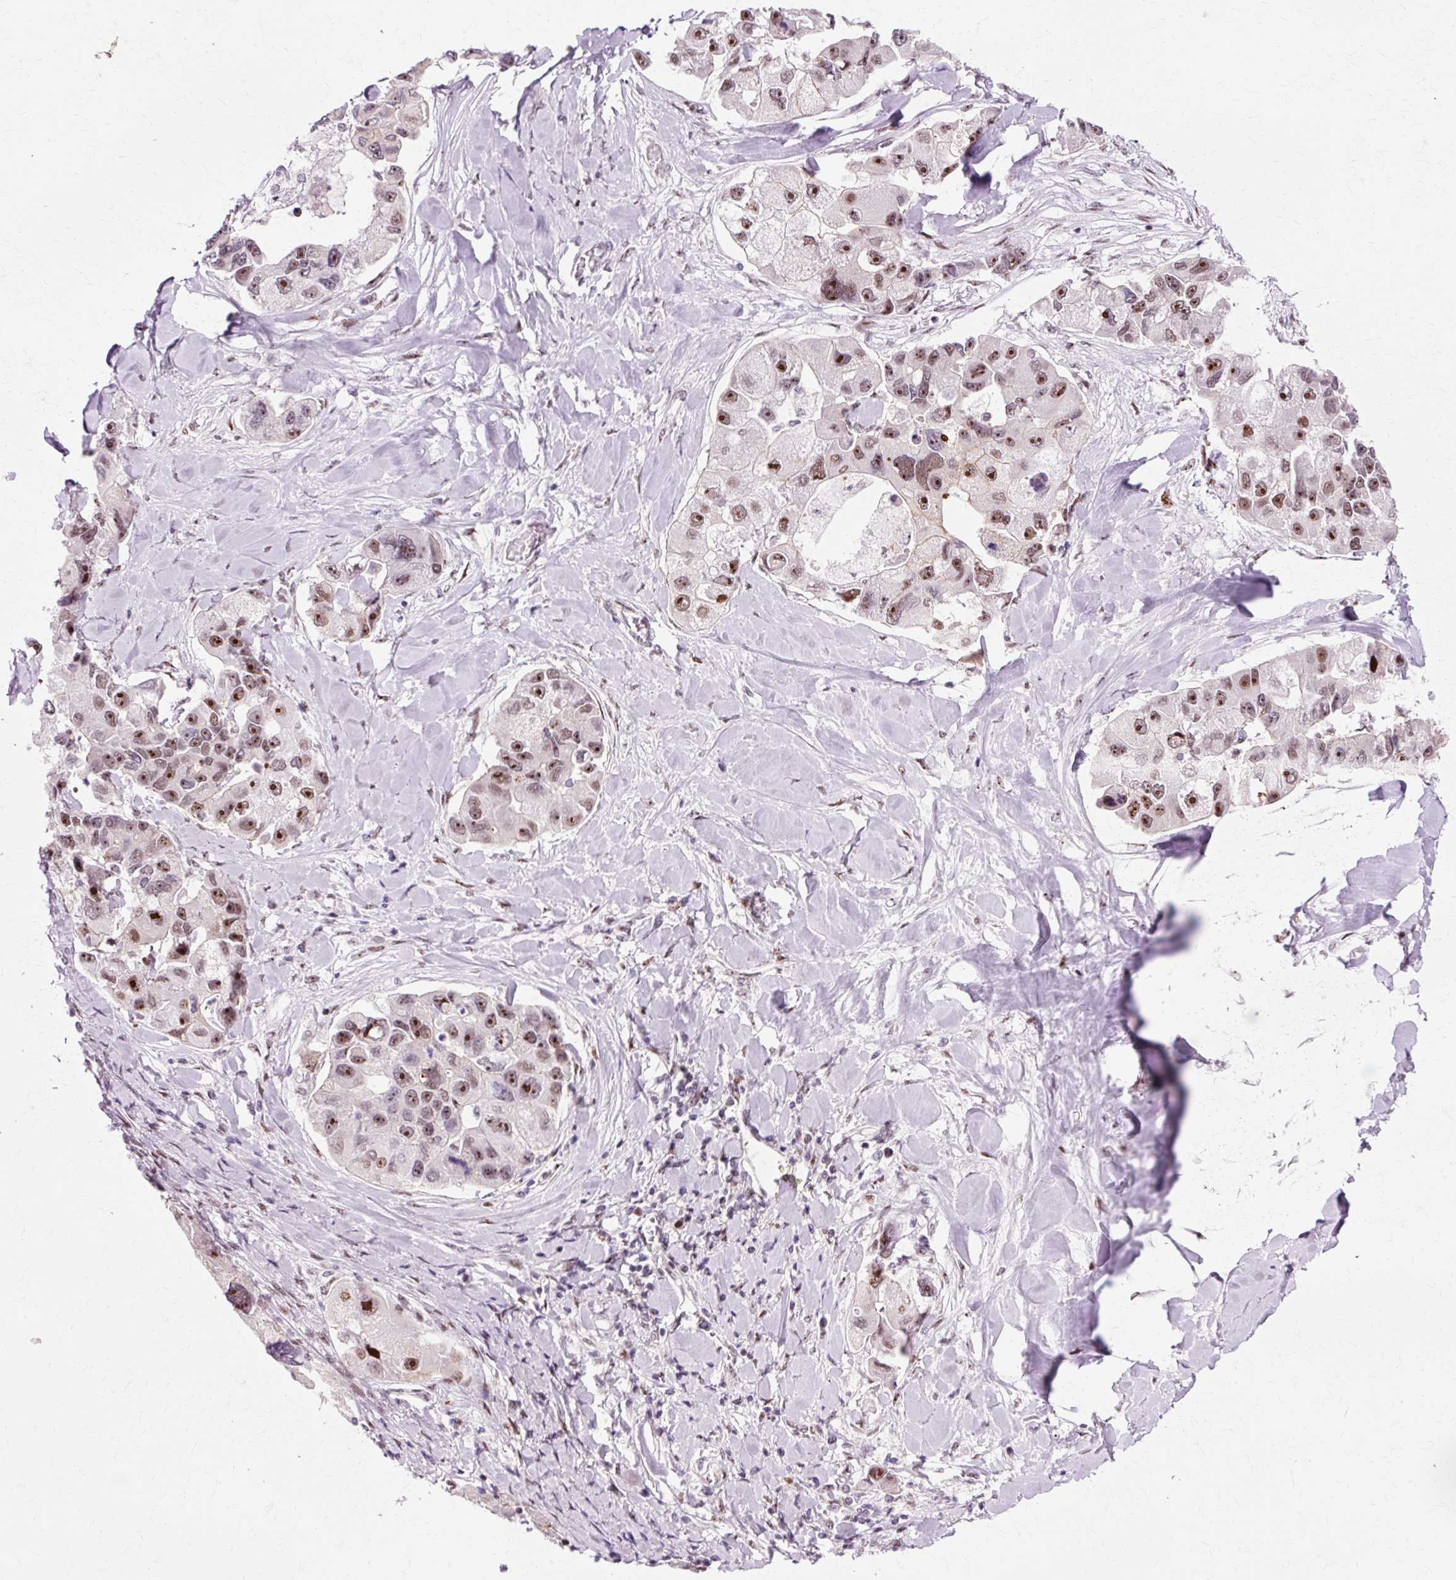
{"staining": {"intensity": "moderate", "quantity": ">75%", "location": "nuclear"}, "tissue": "lung cancer", "cell_type": "Tumor cells", "image_type": "cancer", "snomed": [{"axis": "morphology", "description": "Adenocarcinoma, NOS"}, {"axis": "topography", "description": "Lung"}], "caption": "A photomicrograph showing moderate nuclear staining in approximately >75% of tumor cells in lung cancer, as visualized by brown immunohistochemical staining.", "gene": "MACROD2", "patient": {"sex": "female", "age": 54}}